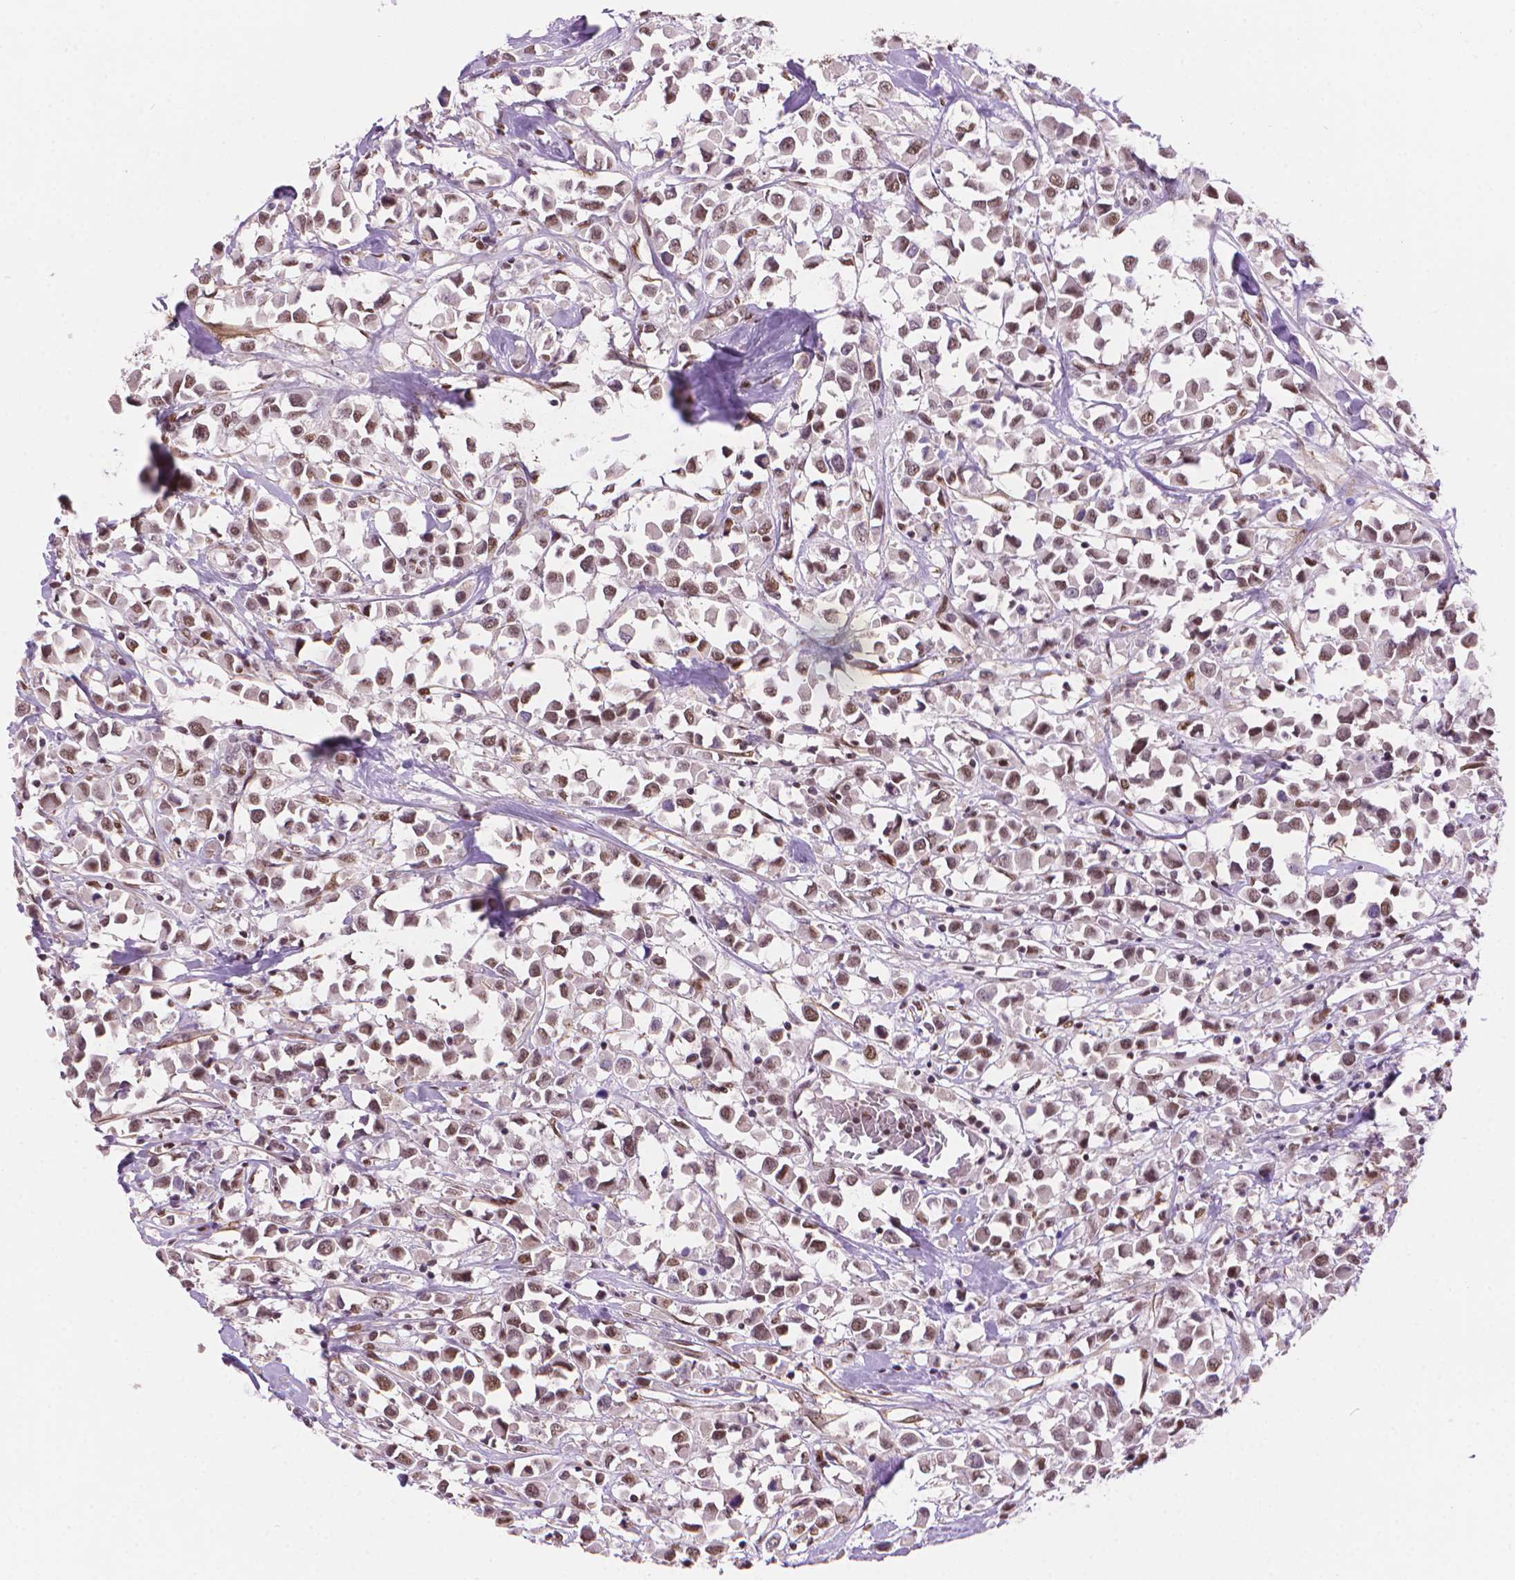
{"staining": {"intensity": "moderate", "quantity": ">75%", "location": "nuclear"}, "tissue": "breast cancer", "cell_type": "Tumor cells", "image_type": "cancer", "snomed": [{"axis": "morphology", "description": "Duct carcinoma"}, {"axis": "topography", "description": "Breast"}], "caption": "Human breast cancer (intraductal carcinoma) stained for a protein (brown) exhibits moderate nuclear positive staining in approximately >75% of tumor cells.", "gene": "UBN1", "patient": {"sex": "female", "age": 61}}